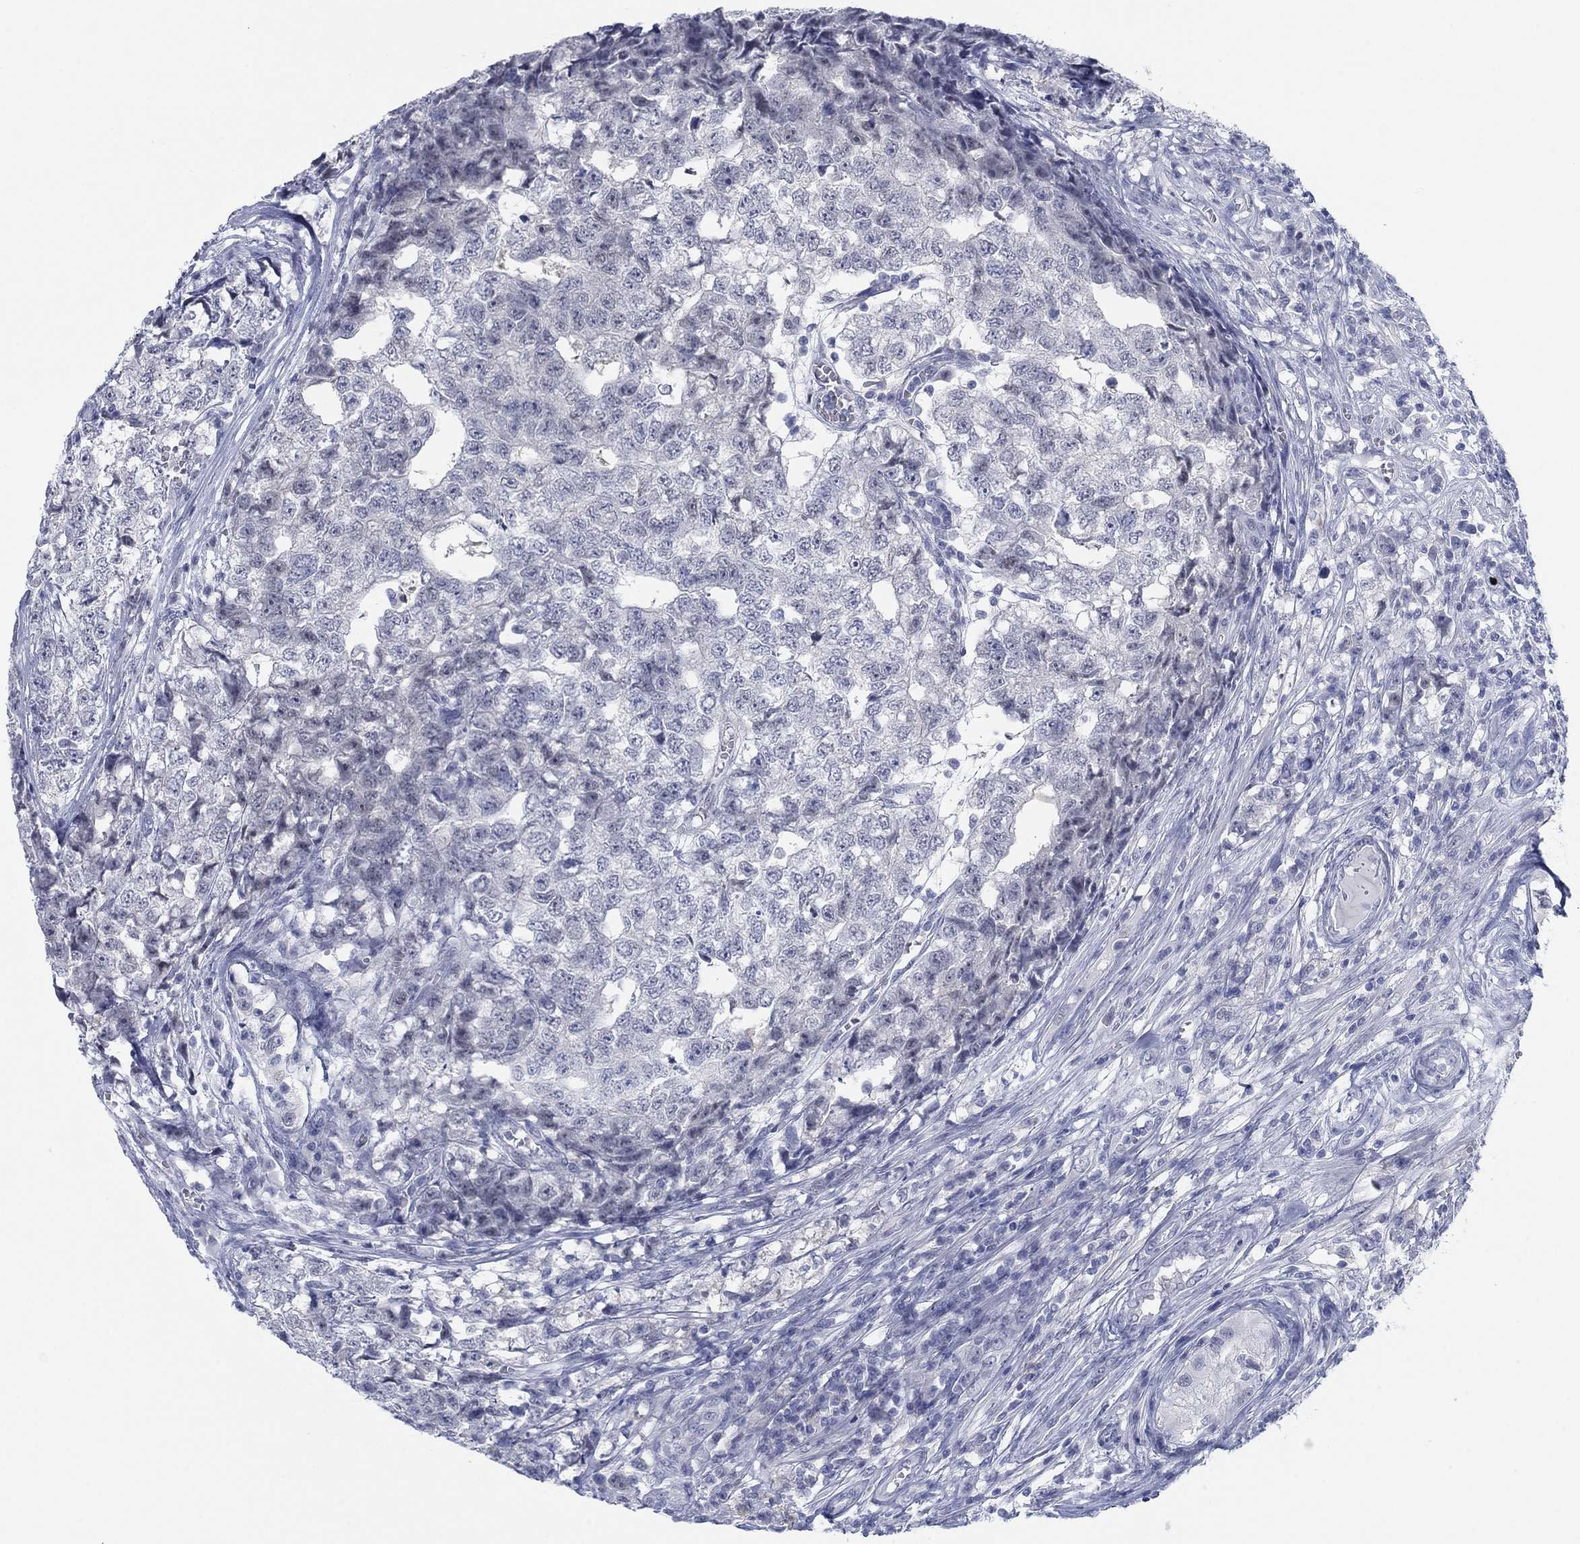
{"staining": {"intensity": "negative", "quantity": "none", "location": "none"}, "tissue": "testis cancer", "cell_type": "Tumor cells", "image_type": "cancer", "snomed": [{"axis": "morphology", "description": "Seminoma, NOS"}, {"axis": "morphology", "description": "Carcinoma, Embryonal, NOS"}, {"axis": "topography", "description": "Testis"}], "caption": "A high-resolution image shows immunohistochemistry staining of testis cancer (seminoma), which shows no significant expression in tumor cells.", "gene": "DNAL1", "patient": {"sex": "male", "age": 22}}